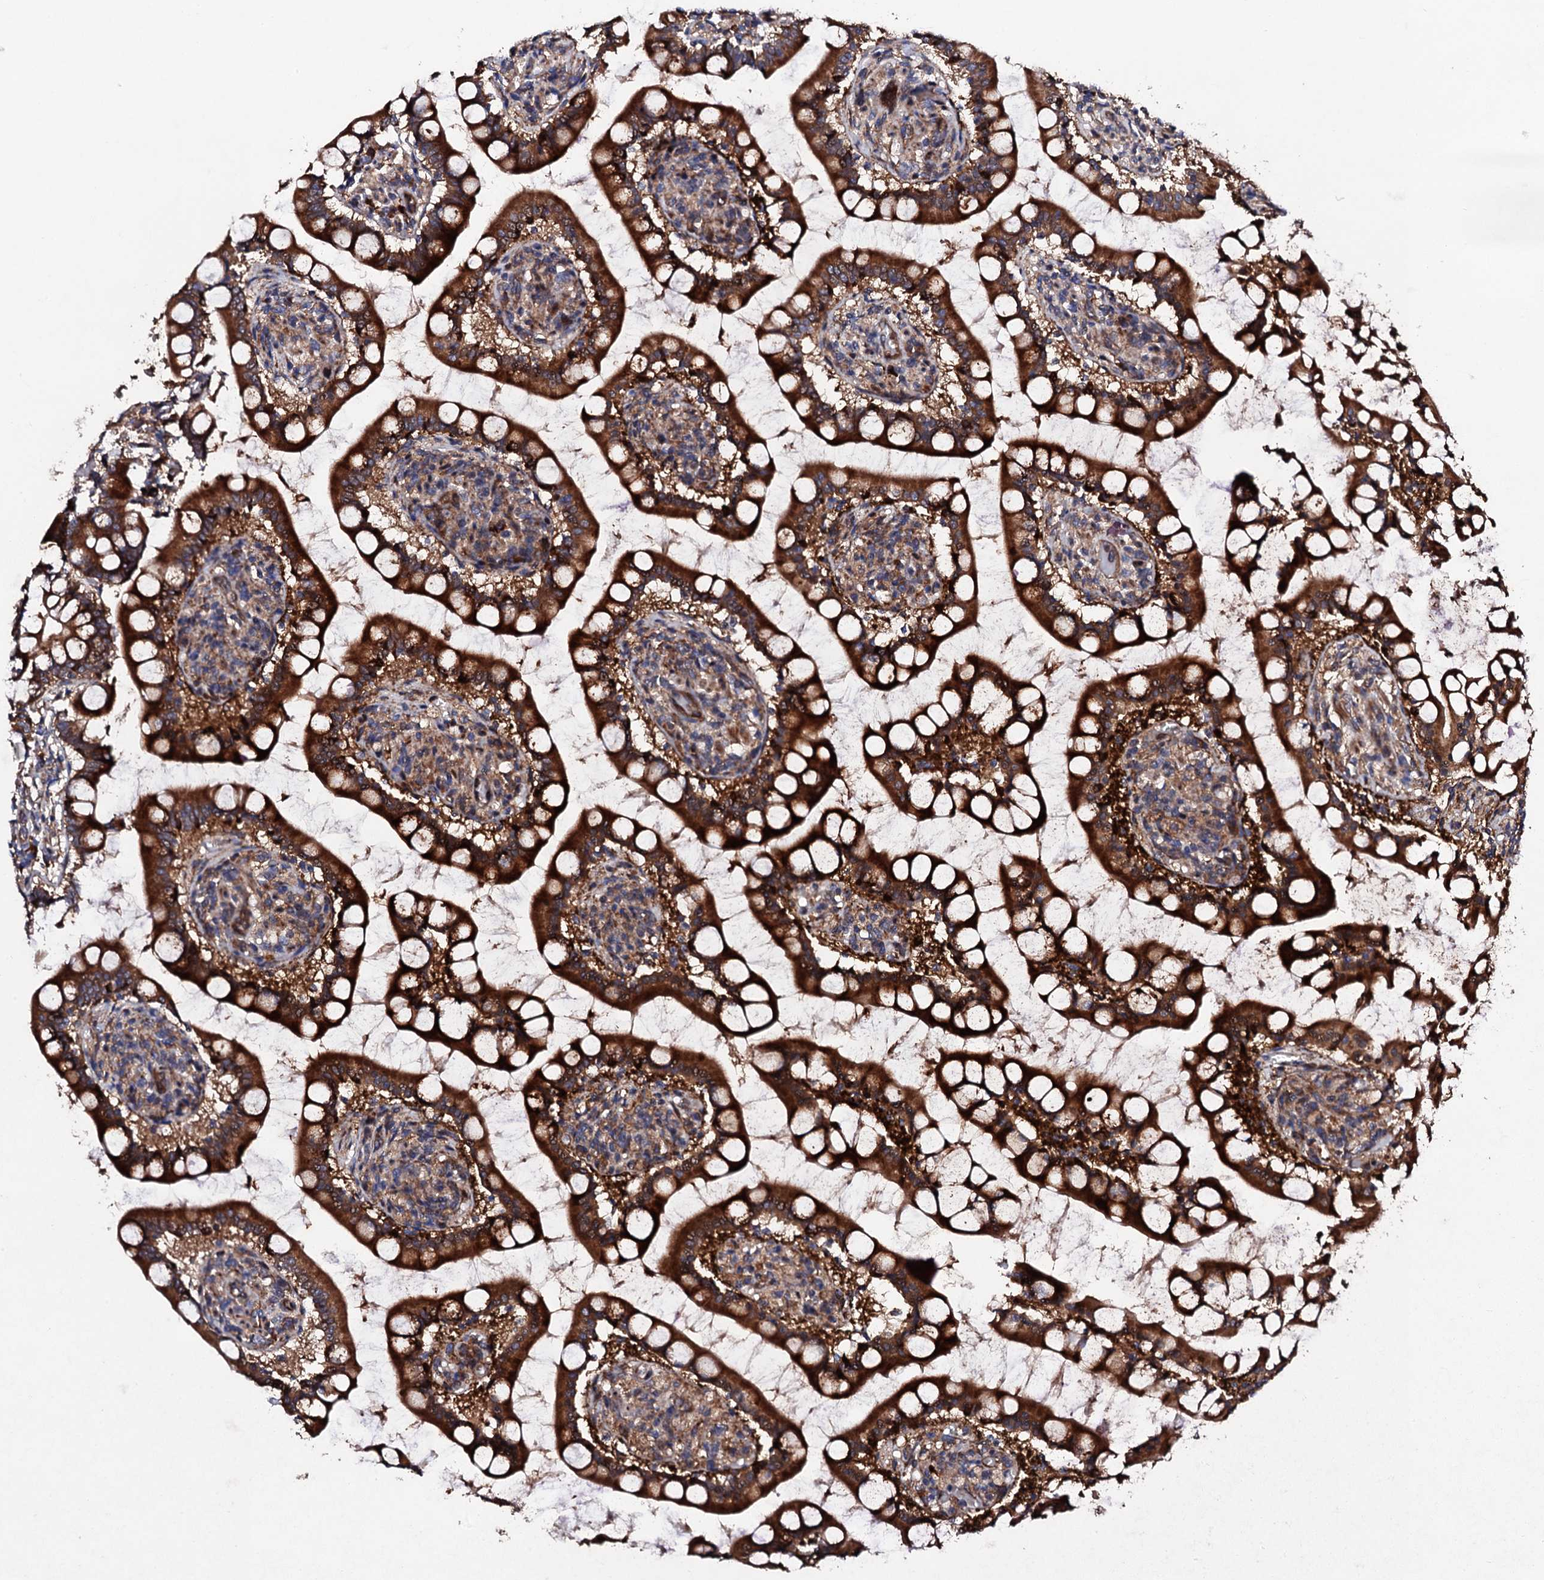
{"staining": {"intensity": "strong", "quantity": ">75%", "location": "cytoplasmic/membranous"}, "tissue": "small intestine", "cell_type": "Glandular cells", "image_type": "normal", "snomed": [{"axis": "morphology", "description": "Normal tissue, NOS"}, {"axis": "topography", "description": "Small intestine"}], "caption": "Strong cytoplasmic/membranous expression is identified in approximately >75% of glandular cells in normal small intestine.", "gene": "LIPT2", "patient": {"sex": "male", "age": 52}}